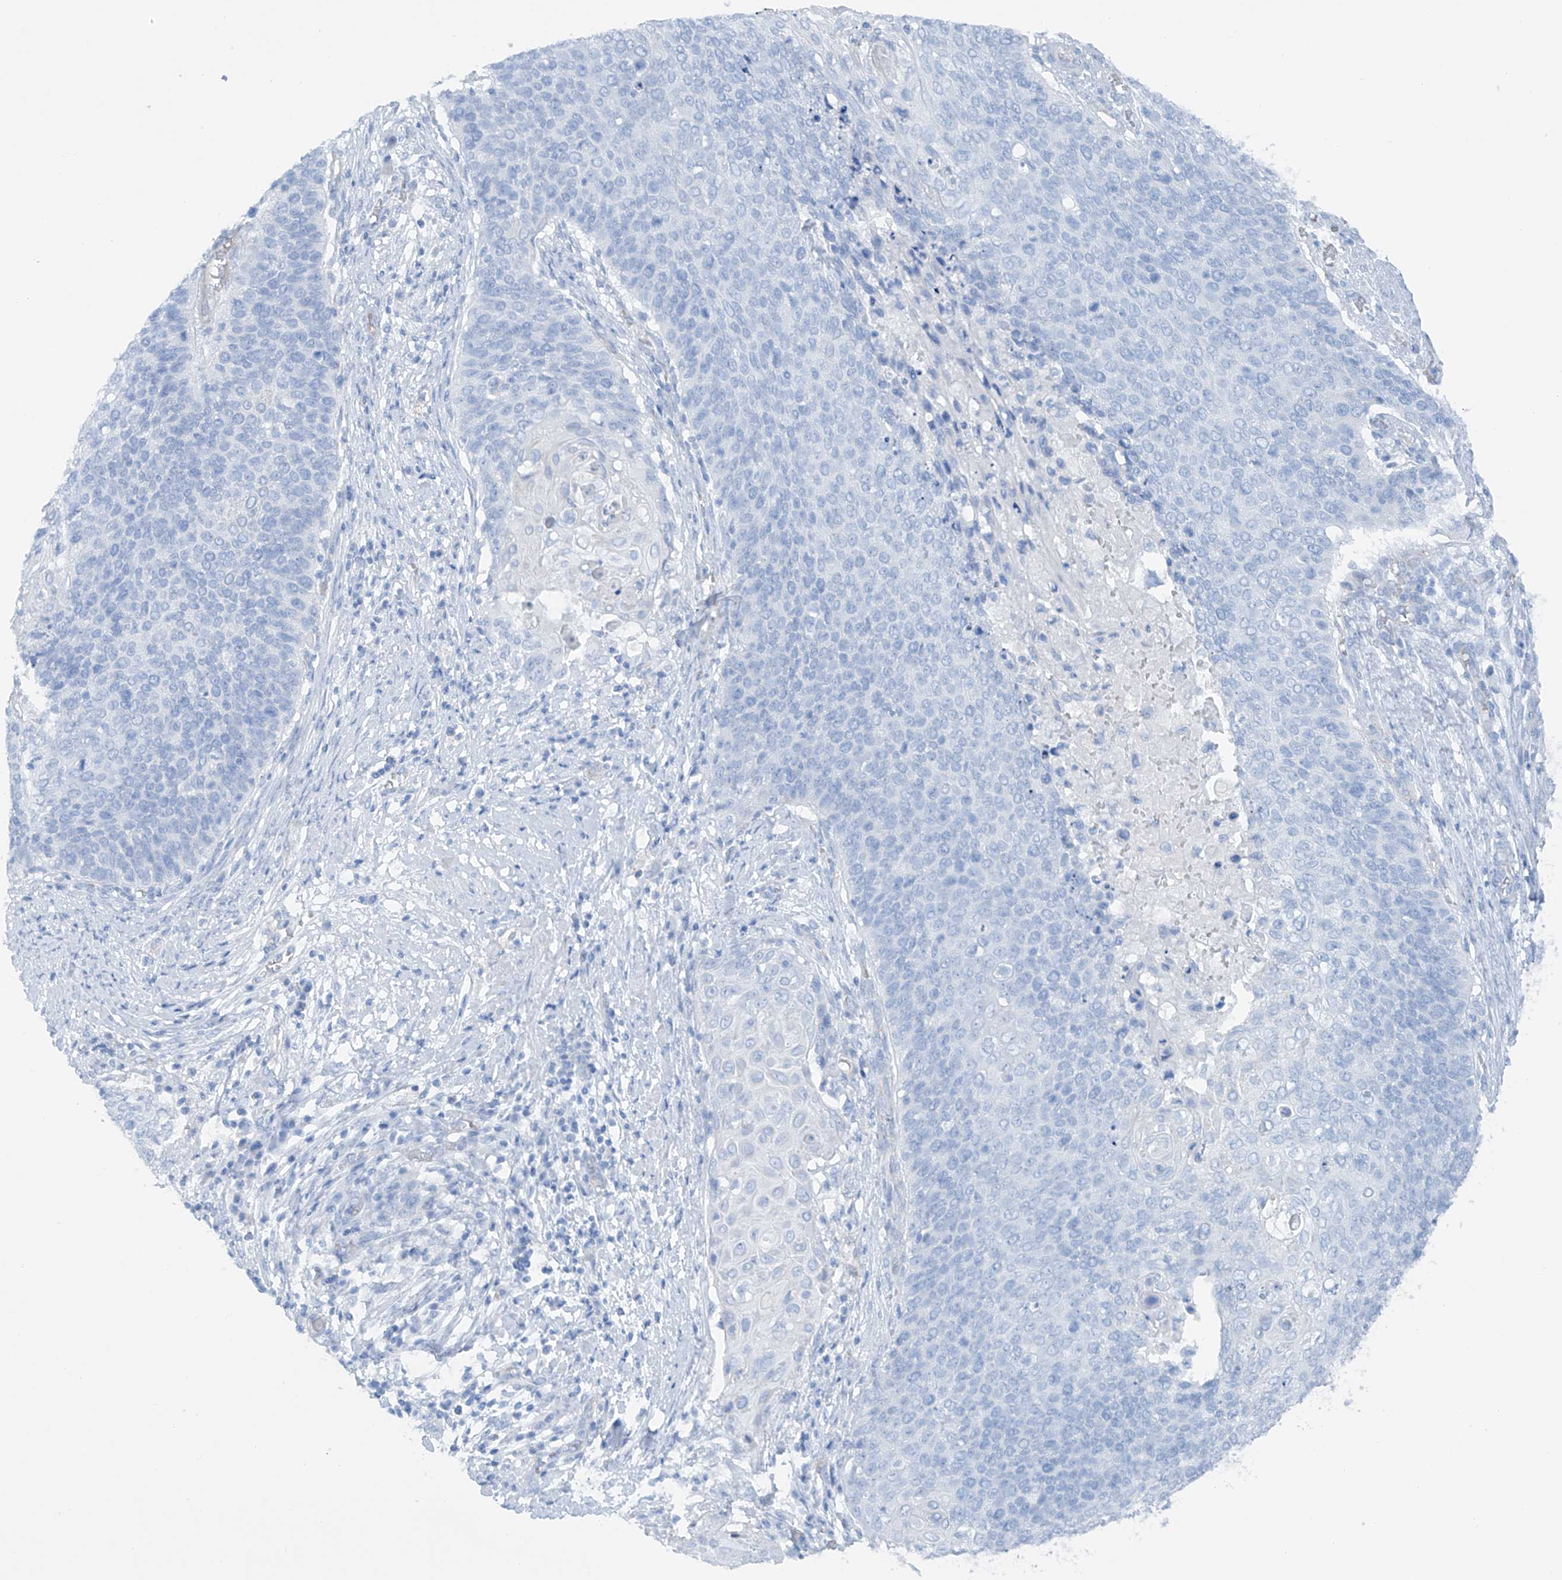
{"staining": {"intensity": "negative", "quantity": "none", "location": "none"}, "tissue": "cervical cancer", "cell_type": "Tumor cells", "image_type": "cancer", "snomed": [{"axis": "morphology", "description": "Squamous cell carcinoma, NOS"}, {"axis": "topography", "description": "Cervix"}], "caption": "Protein analysis of squamous cell carcinoma (cervical) reveals no significant staining in tumor cells.", "gene": "MAGI1", "patient": {"sex": "female", "age": 39}}